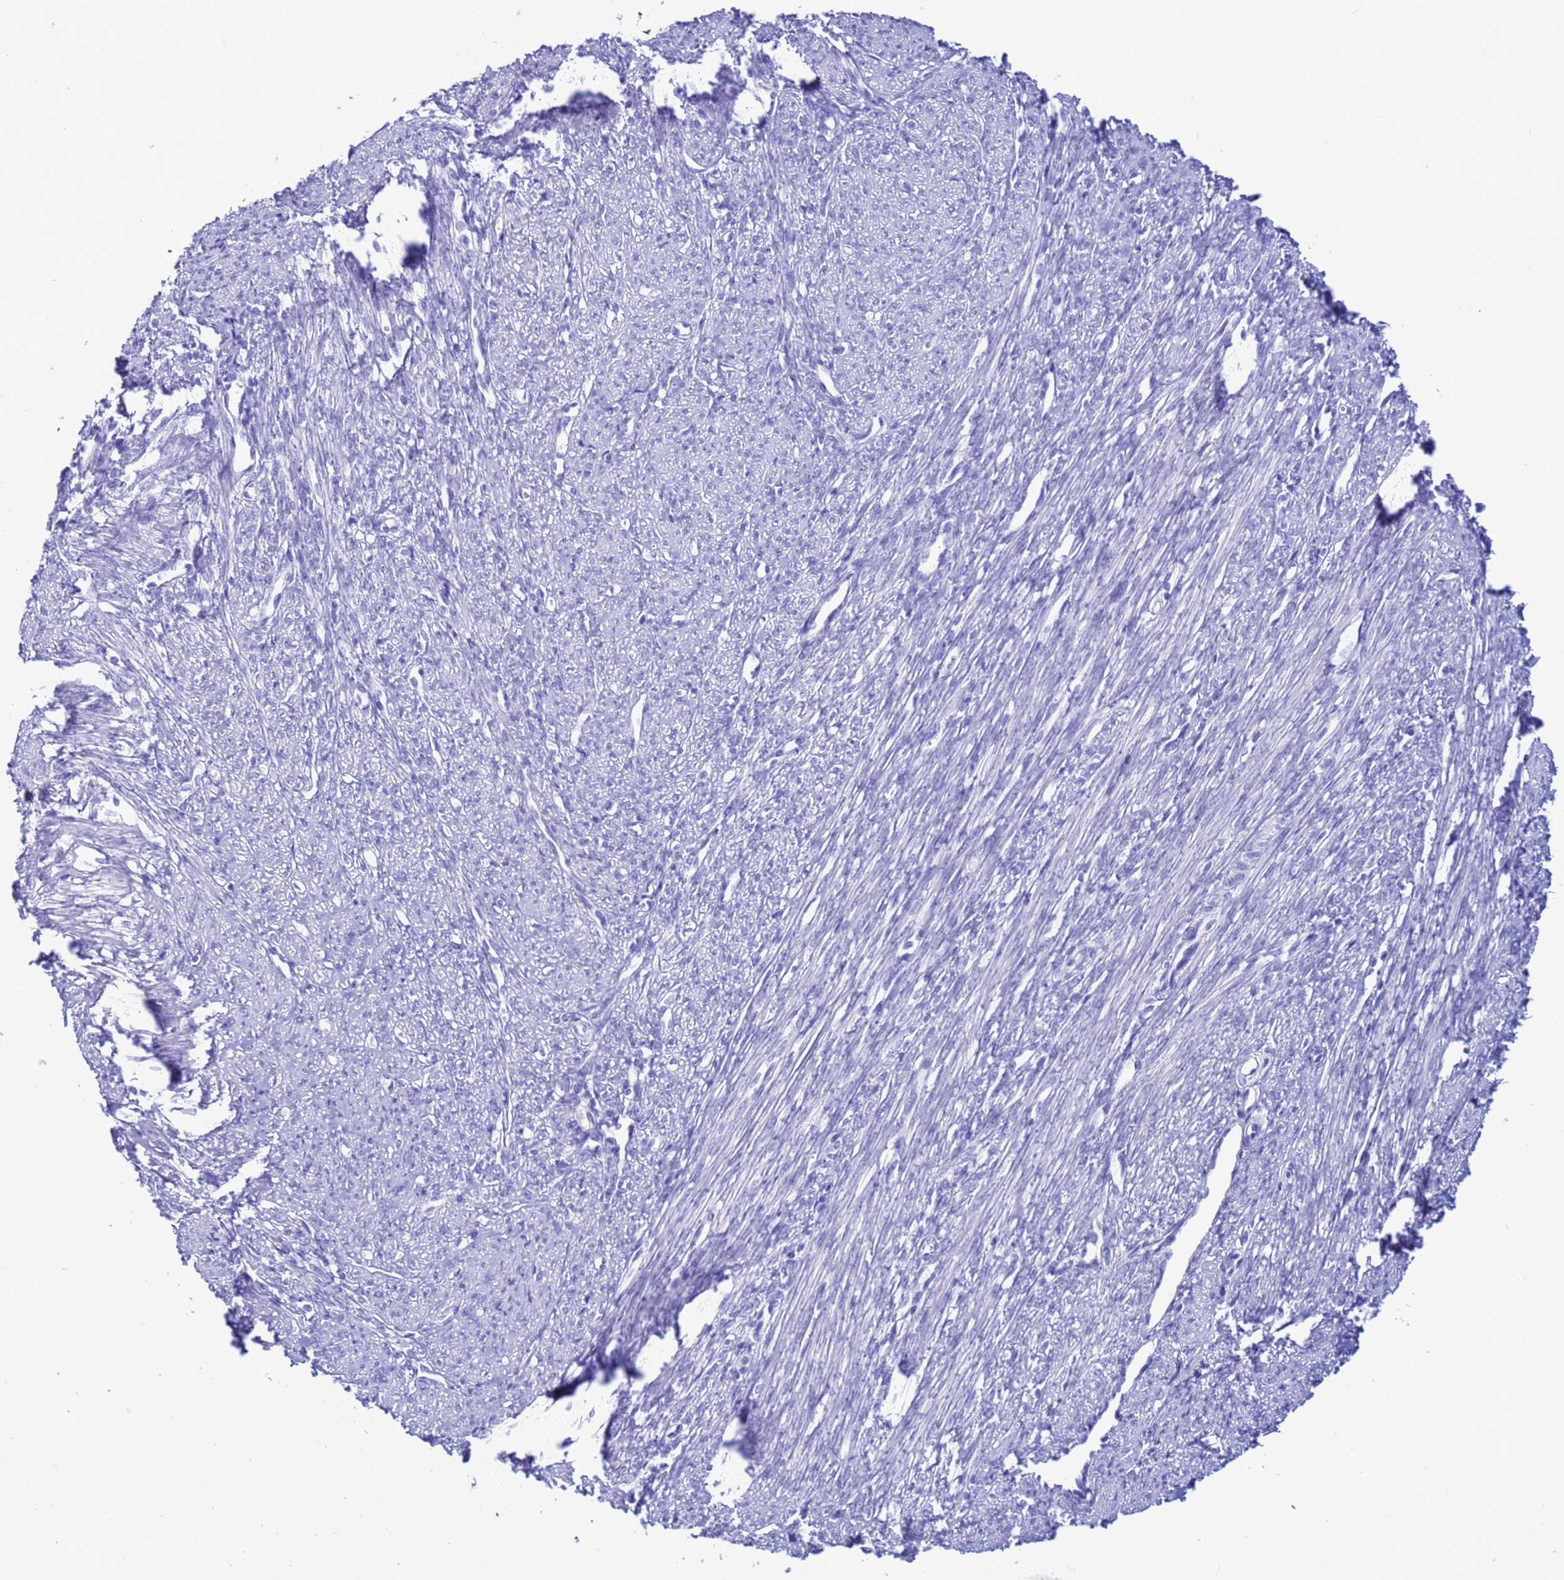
{"staining": {"intensity": "negative", "quantity": "none", "location": "none"}, "tissue": "smooth muscle", "cell_type": "Smooth muscle cells", "image_type": "normal", "snomed": [{"axis": "morphology", "description": "Normal tissue, NOS"}, {"axis": "topography", "description": "Smooth muscle"}, {"axis": "topography", "description": "Uterus"}], "caption": "IHC image of normal smooth muscle: human smooth muscle stained with DAB demonstrates no significant protein positivity in smooth muscle cells. (DAB IHC with hematoxylin counter stain).", "gene": "AKR1C2", "patient": {"sex": "female", "age": 59}}